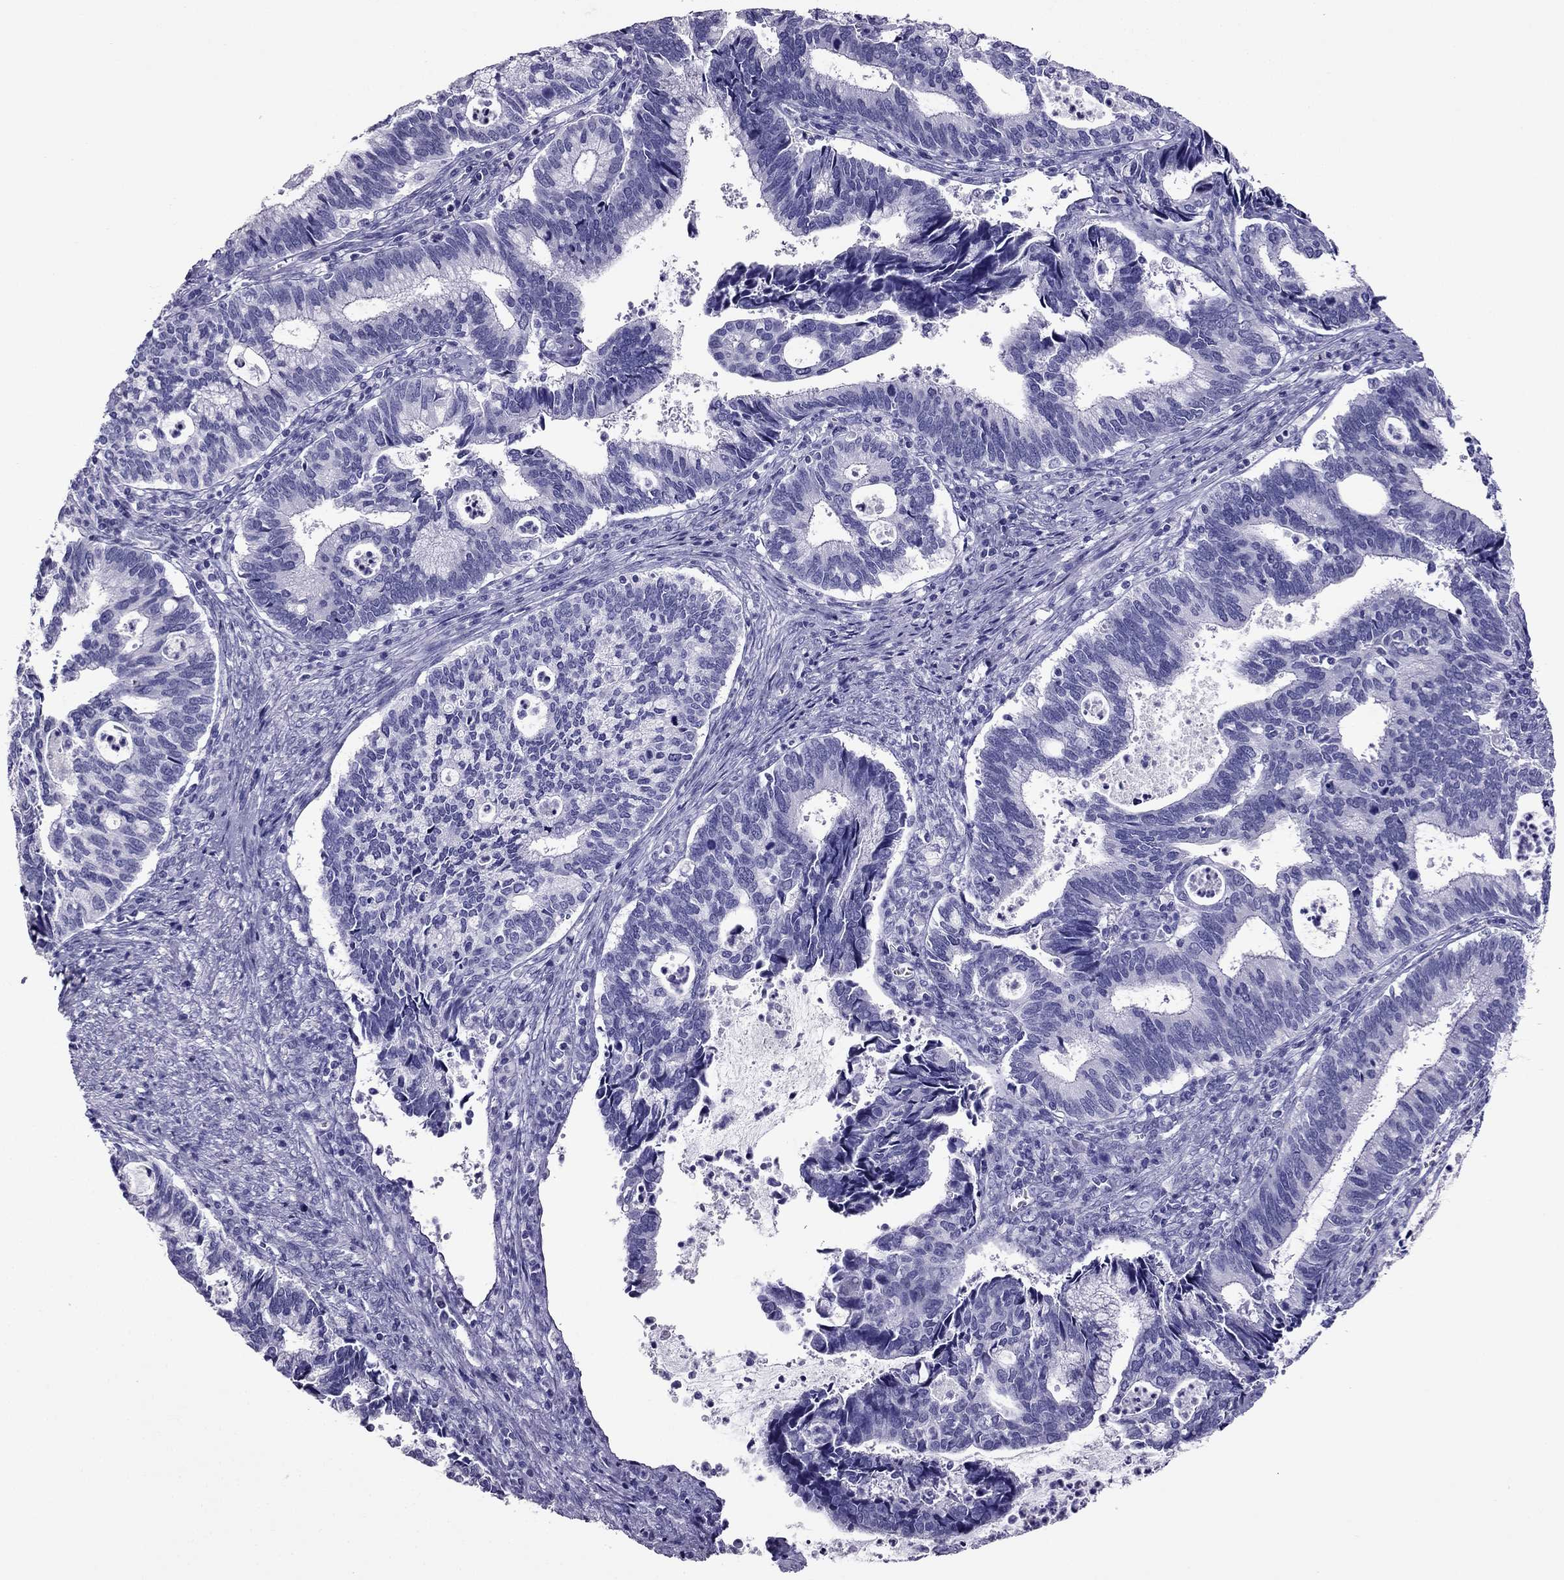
{"staining": {"intensity": "negative", "quantity": "none", "location": "none"}, "tissue": "cervical cancer", "cell_type": "Tumor cells", "image_type": "cancer", "snomed": [{"axis": "morphology", "description": "Adenocarcinoma, NOS"}, {"axis": "topography", "description": "Cervix"}], "caption": "Tumor cells show no significant positivity in adenocarcinoma (cervical). The staining was performed using DAB (3,3'-diaminobenzidine) to visualize the protein expression in brown, while the nuclei were stained in blue with hematoxylin (Magnification: 20x).", "gene": "PDE6A", "patient": {"sex": "female", "age": 42}}